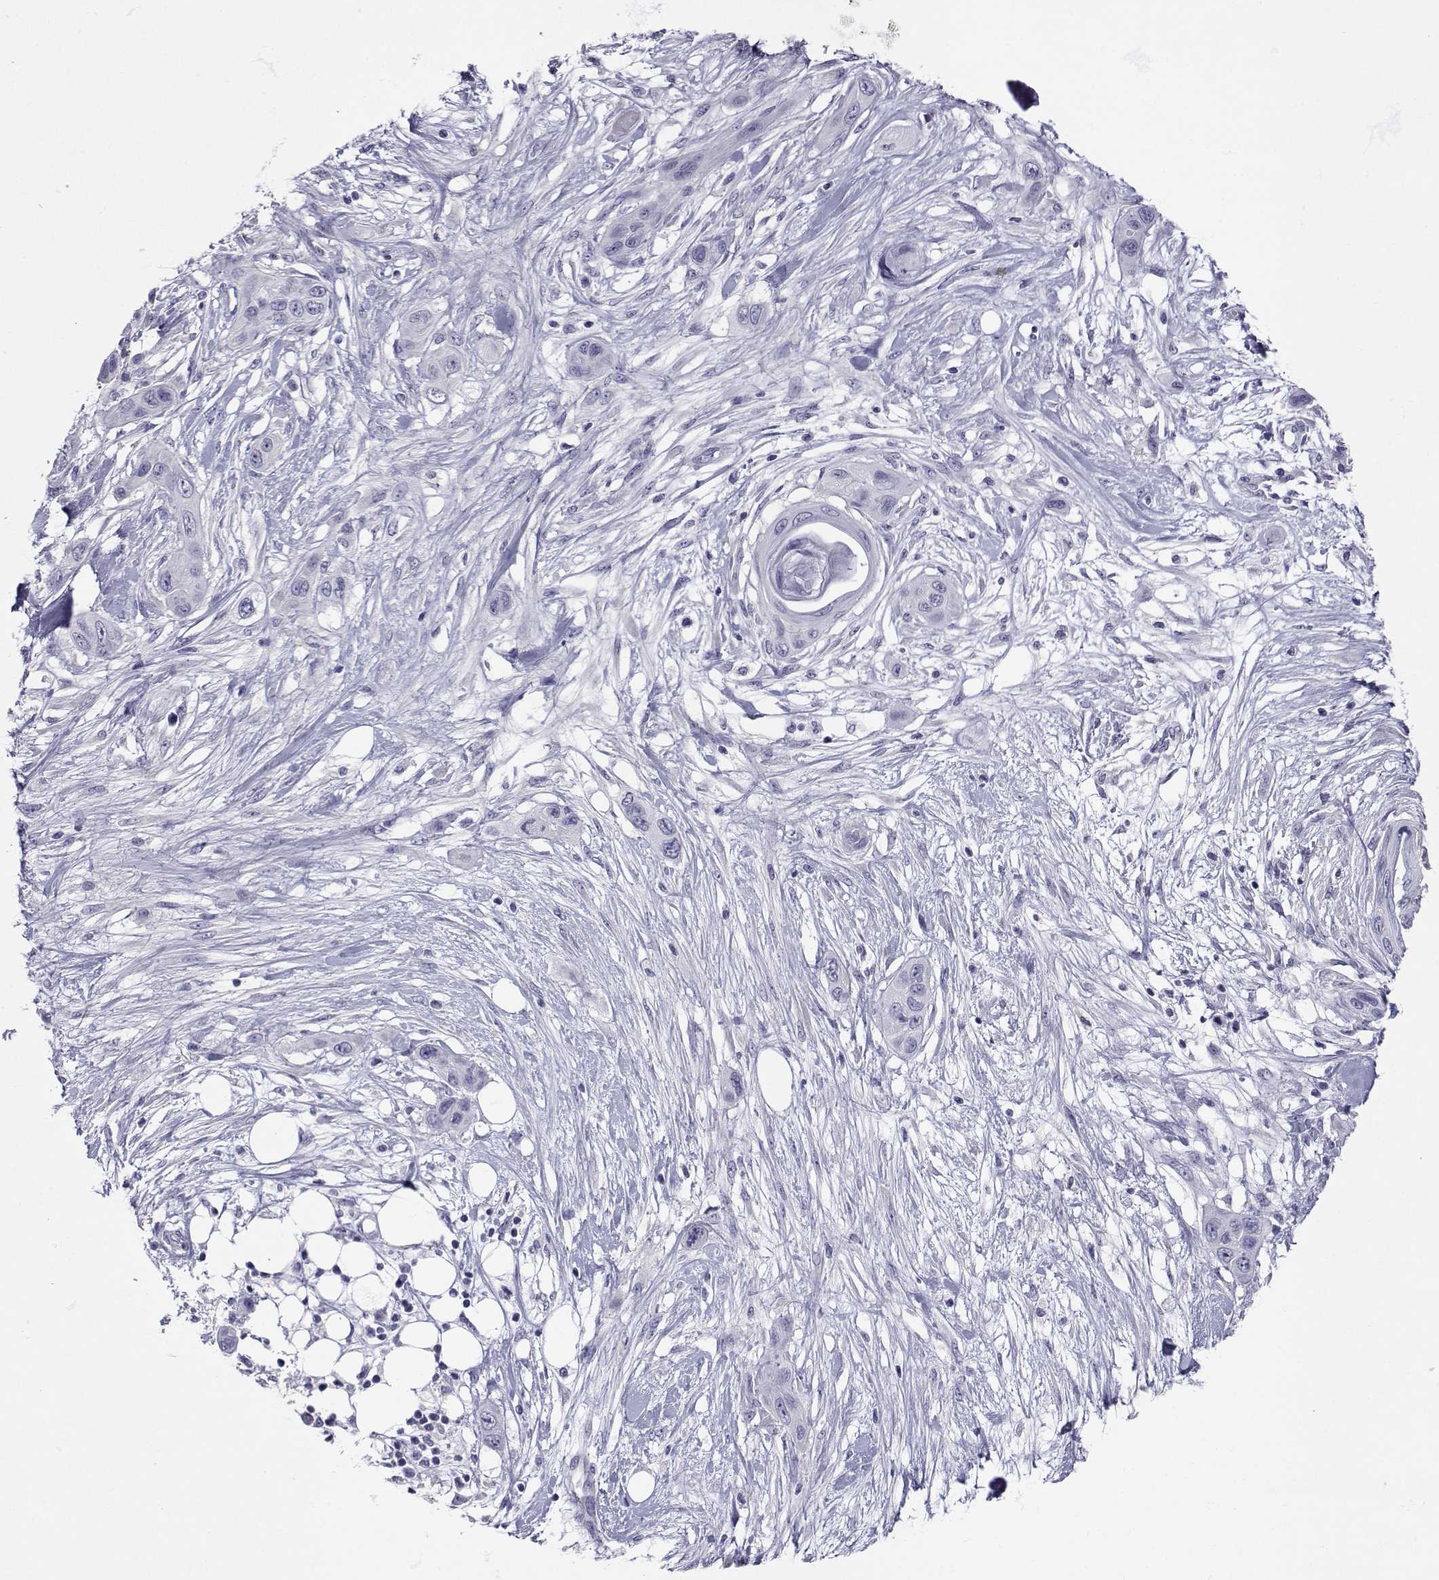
{"staining": {"intensity": "negative", "quantity": "none", "location": "none"}, "tissue": "skin cancer", "cell_type": "Tumor cells", "image_type": "cancer", "snomed": [{"axis": "morphology", "description": "Squamous cell carcinoma, NOS"}, {"axis": "topography", "description": "Skin"}], "caption": "Immunohistochemical staining of skin squamous cell carcinoma shows no significant staining in tumor cells. (IHC, brightfield microscopy, high magnification).", "gene": "SLC6A3", "patient": {"sex": "male", "age": 79}}